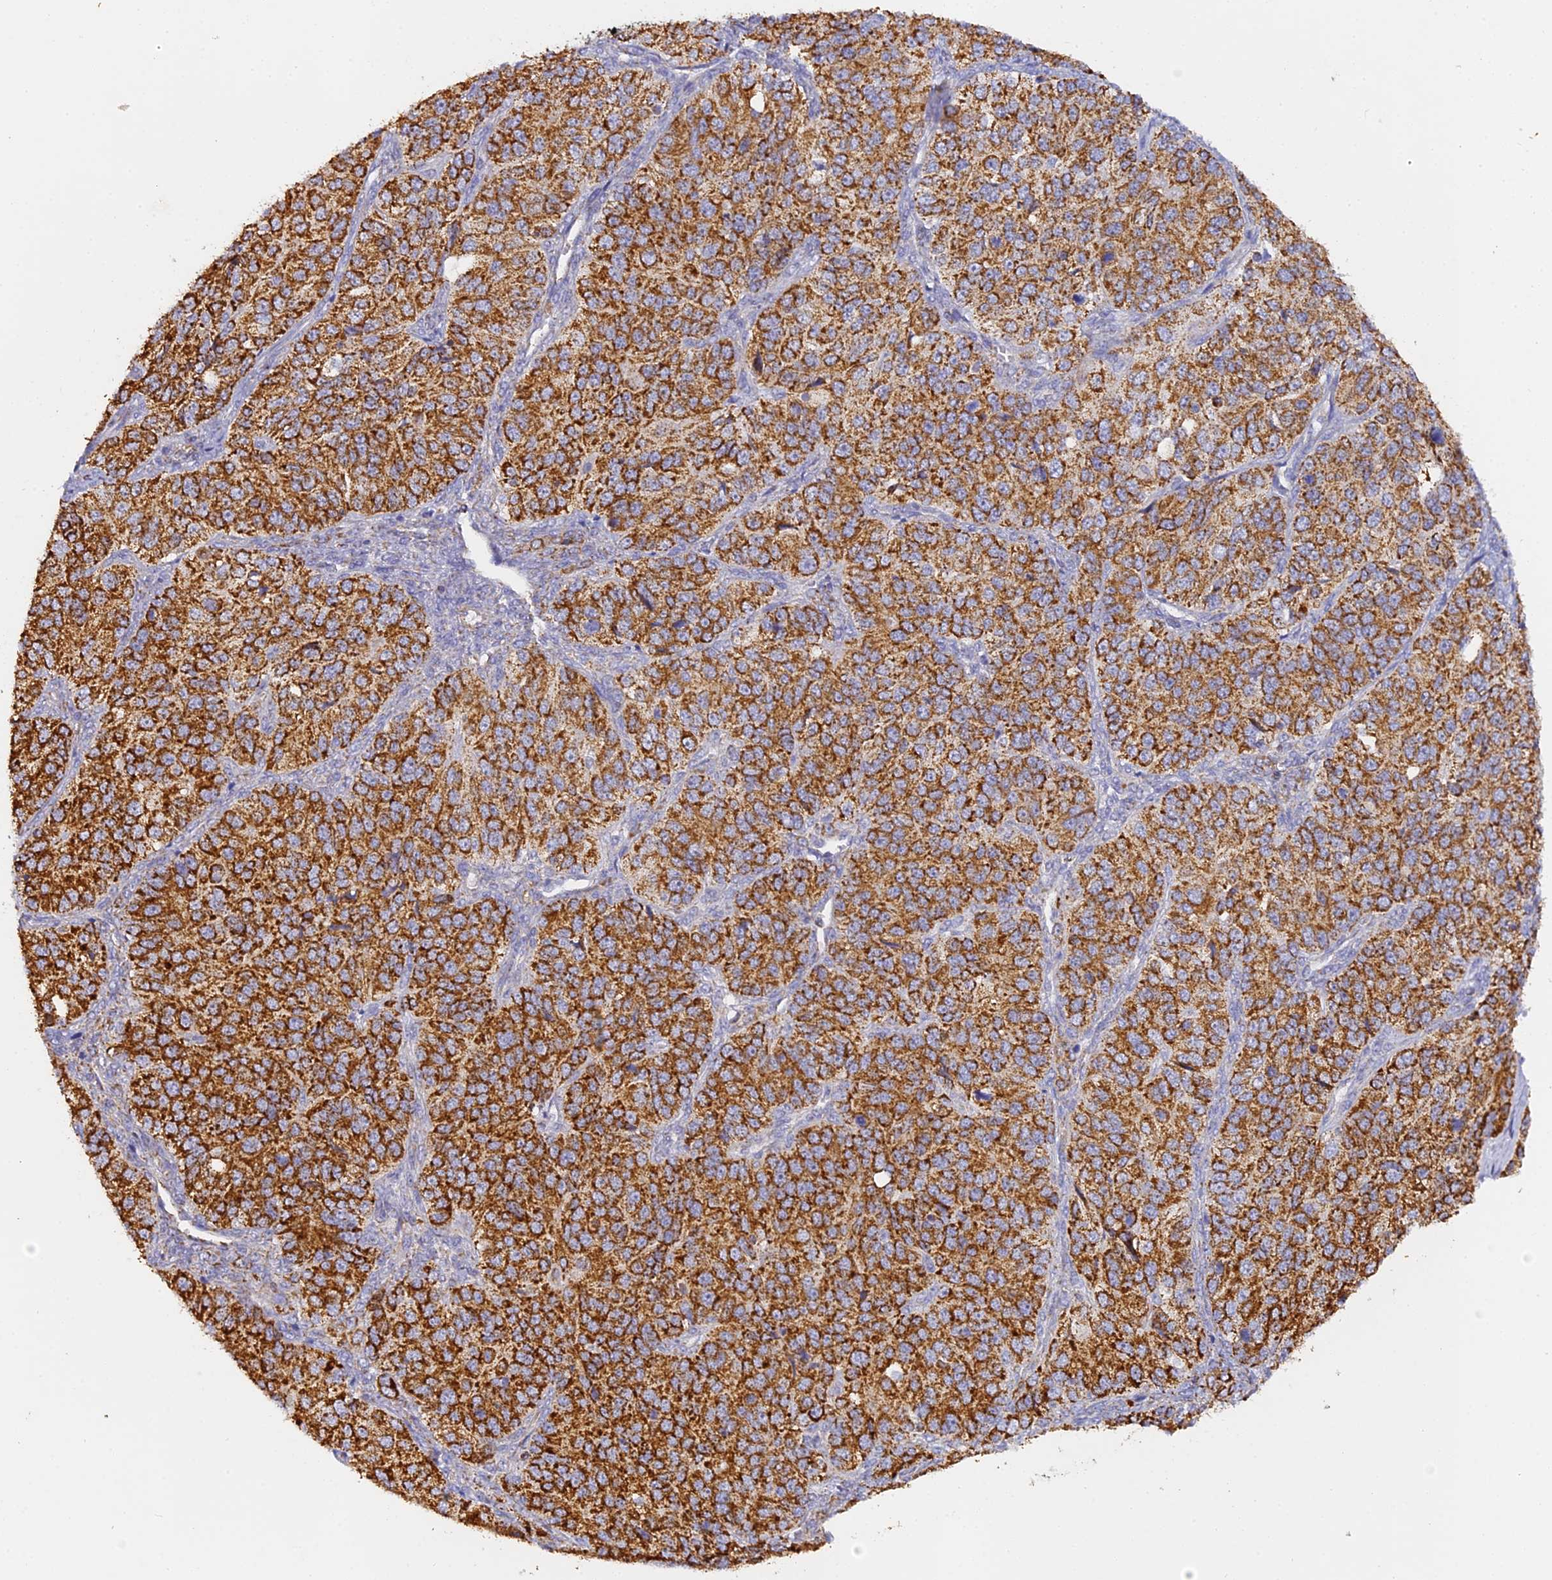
{"staining": {"intensity": "strong", "quantity": ">75%", "location": "cytoplasmic/membranous"}, "tissue": "ovarian cancer", "cell_type": "Tumor cells", "image_type": "cancer", "snomed": [{"axis": "morphology", "description": "Carcinoma, endometroid"}, {"axis": "topography", "description": "Ovary"}], "caption": "Ovarian endometroid carcinoma stained with a protein marker demonstrates strong staining in tumor cells.", "gene": "DONSON", "patient": {"sex": "female", "age": 51}}